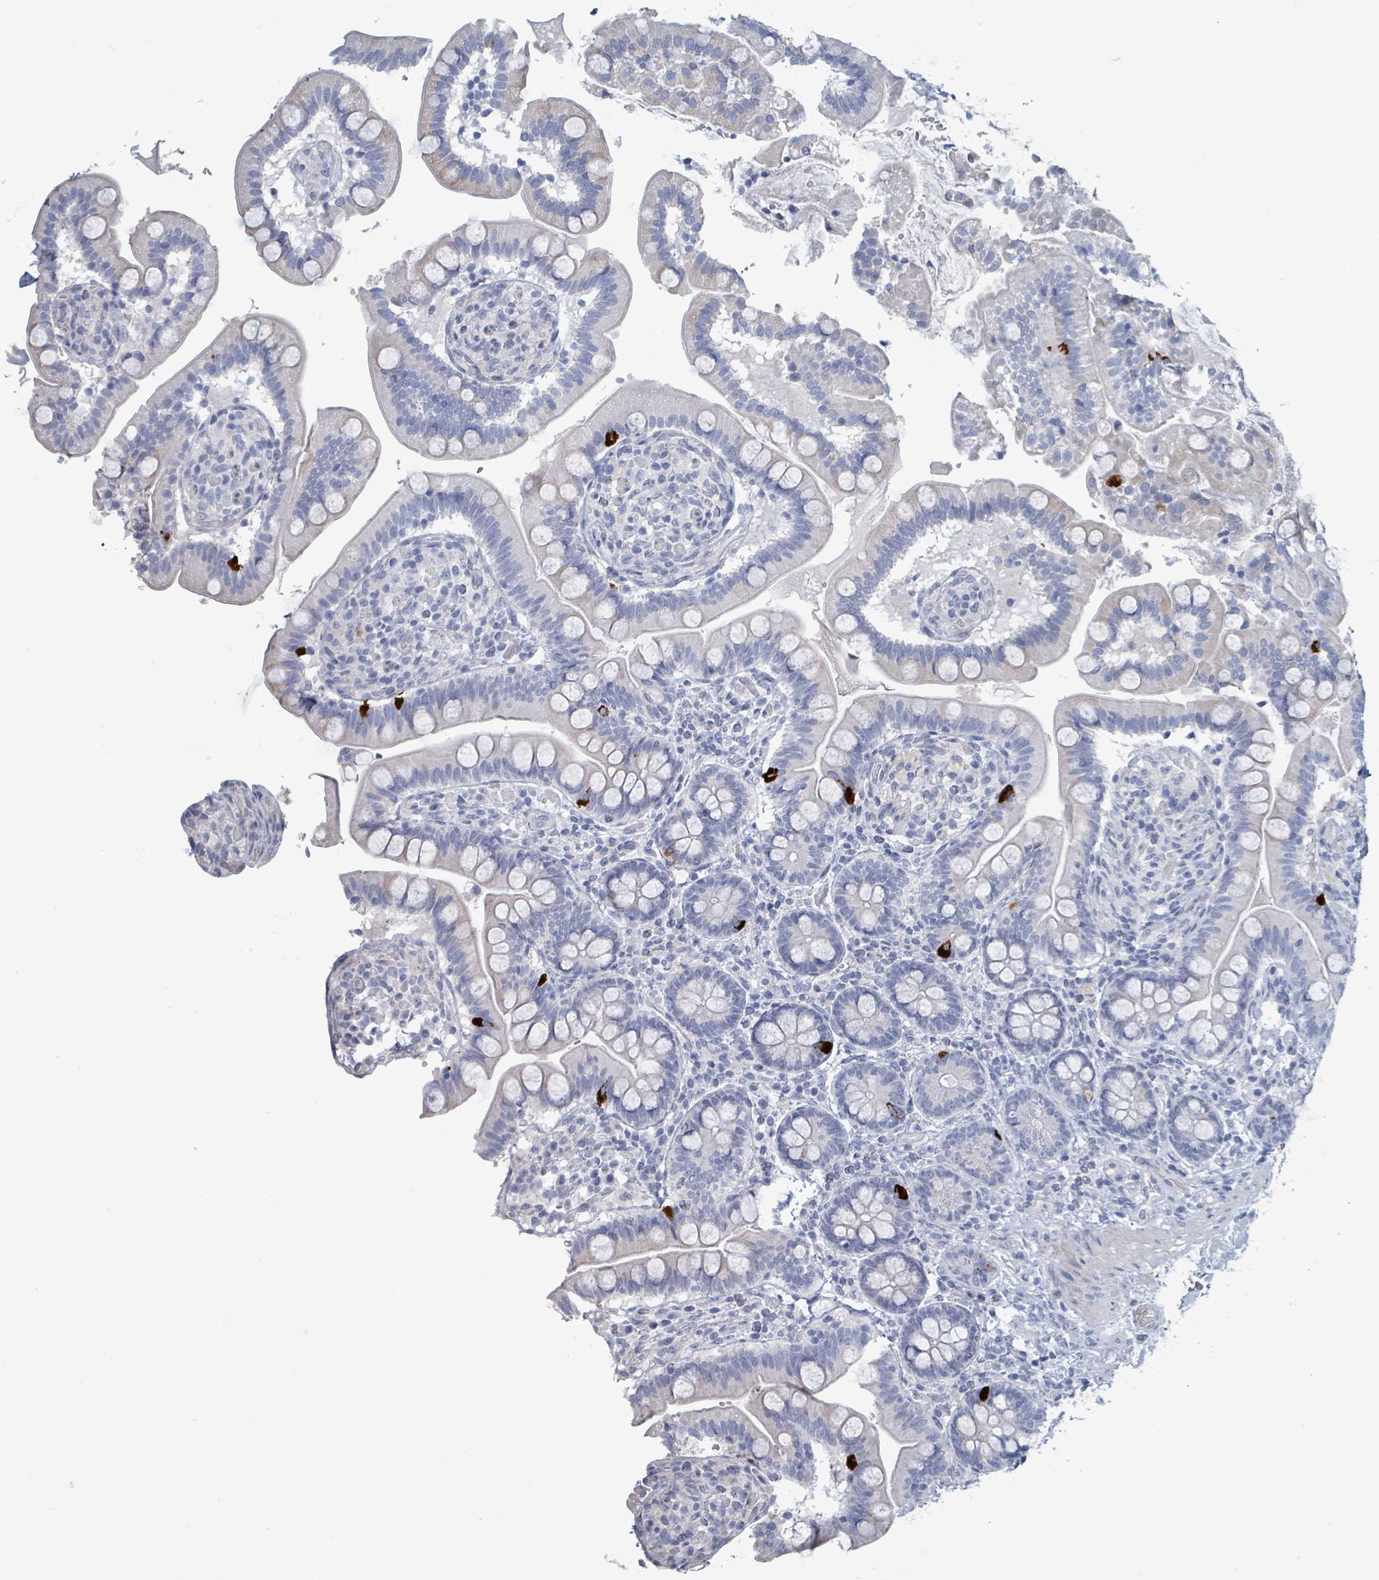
{"staining": {"intensity": "negative", "quantity": "none", "location": "none"}, "tissue": "small intestine", "cell_type": "Glandular cells", "image_type": "normal", "snomed": [{"axis": "morphology", "description": "Normal tissue, NOS"}, {"axis": "topography", "description": "Small intestine"}], "caption": "DAB (3,3'-diaminobenzidine) immunohistochemical staining of normal small intestine displays no significant staining in glandular cells.", "gene": "RAB33B", "patient": {"sex": "female", "age": 64}}